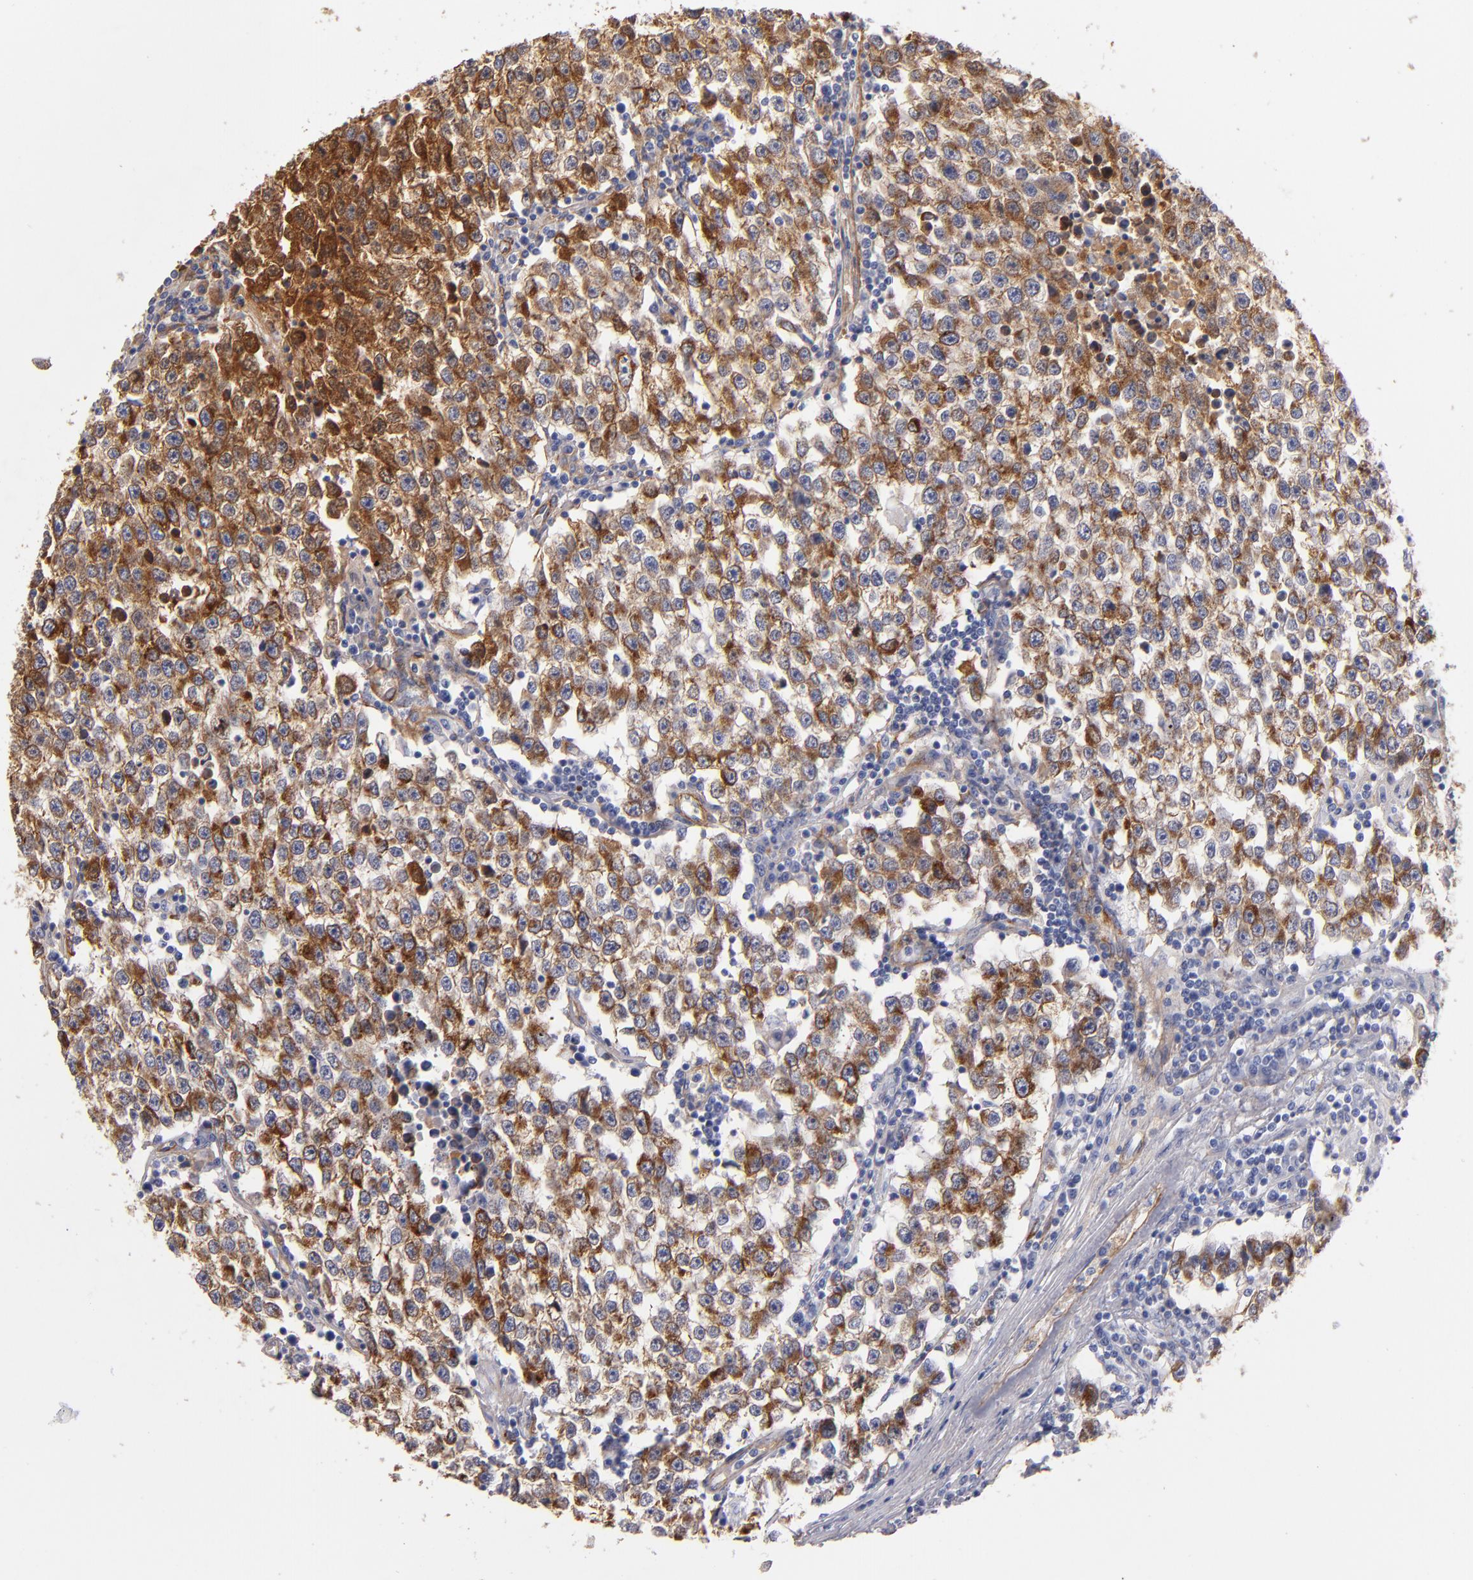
{"staining": {"intensity": "moderate", "quantity": ">75%", "location": "cytoplasmic/membranous"}, "tissue": "testis cancer", "cell_type": "Tumor cells", "image_type": "cancer", "snomed": [{"axis": "morphology", "description": "Seminoma, NOS"}, {"axis": "topography", "description": "Testis"}], "caption": "Moderate cytoplasmic/membranous positivity for a protein is present in approximately >75% of tumor cells of seminoma (testis) using immunohistochemistry (IHC).", "gene": "LAMC1", "patient": {"sex": "male", "age": 36}}